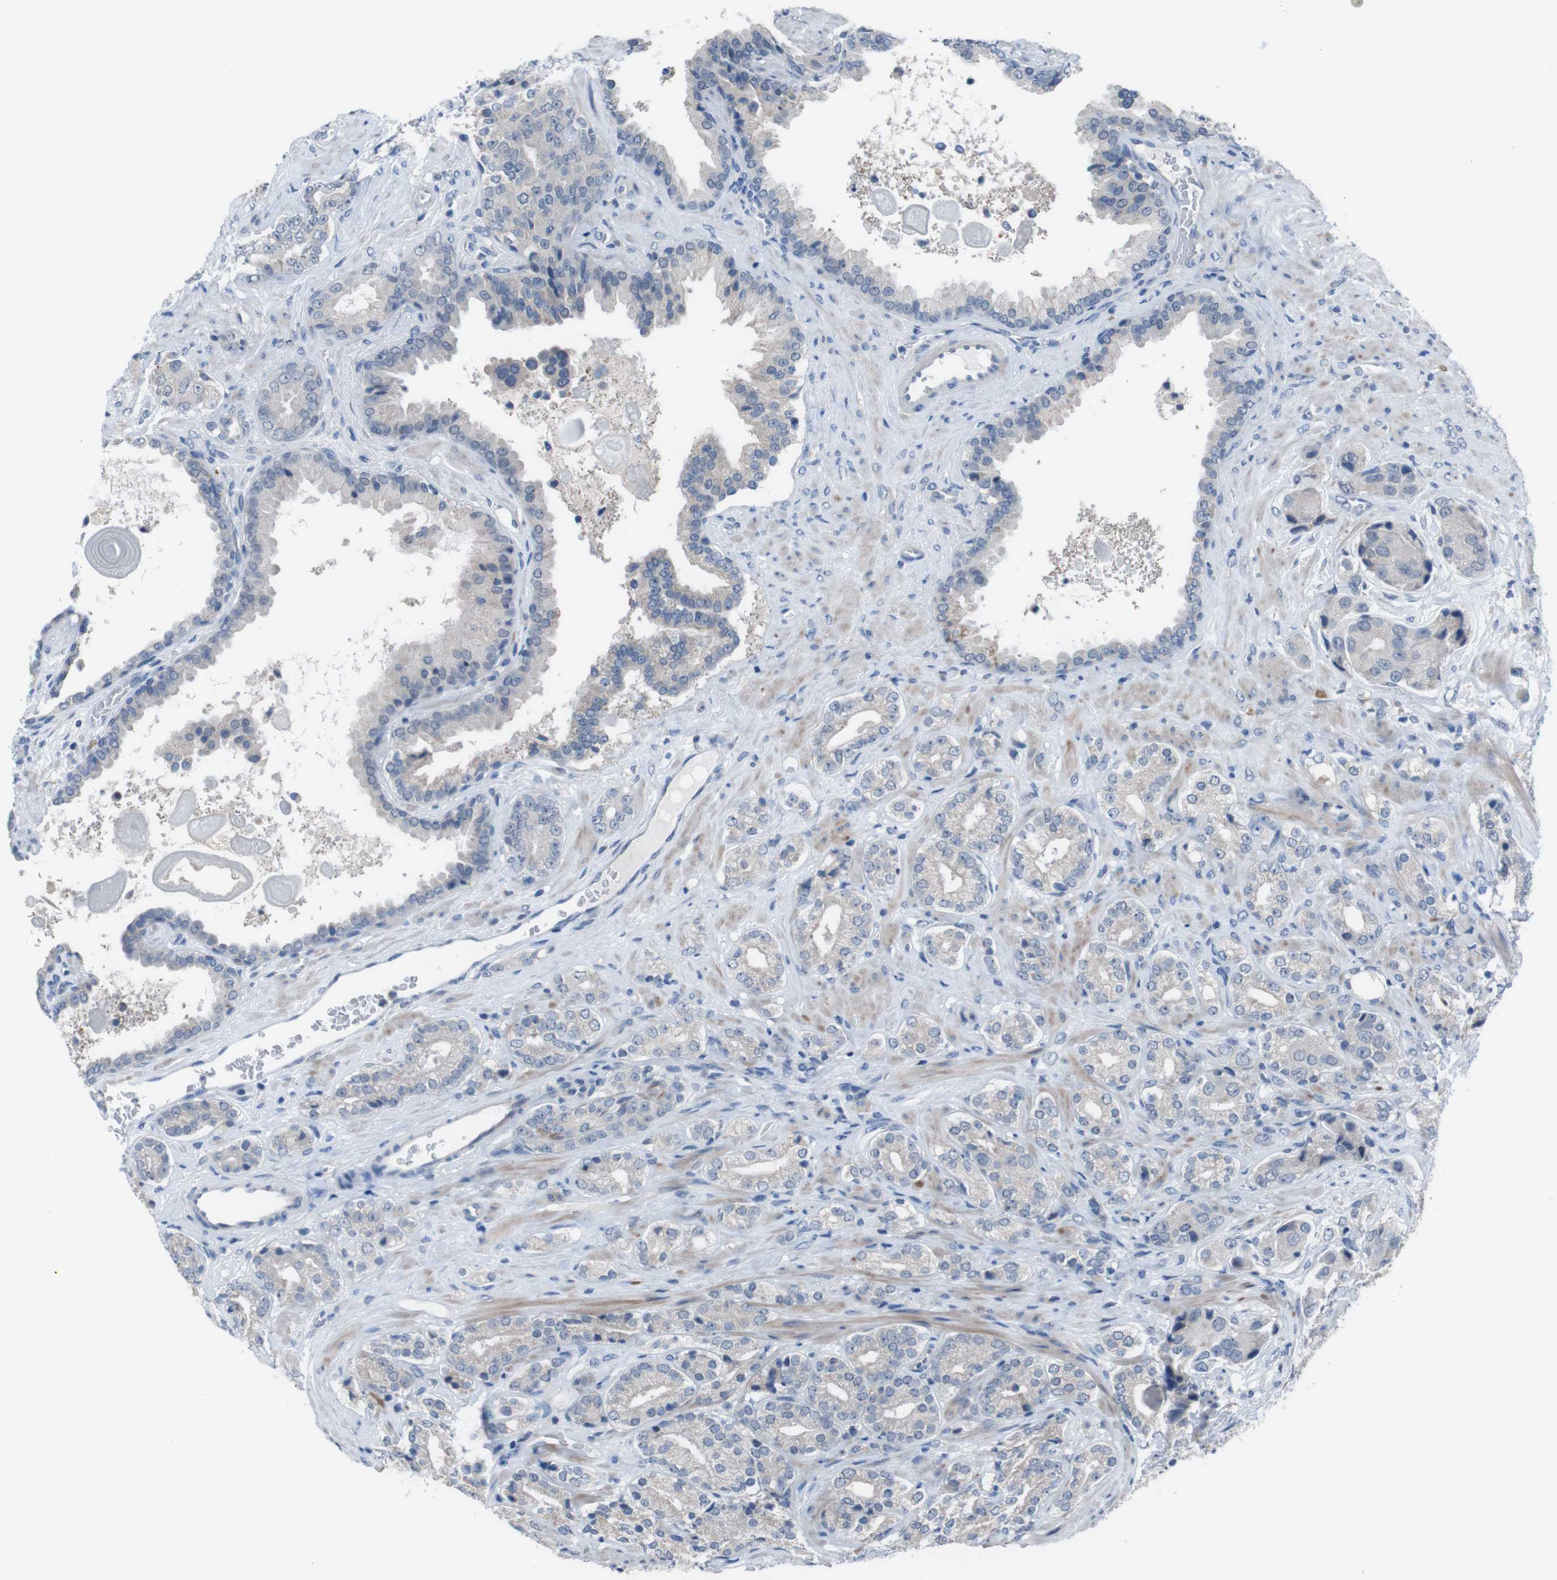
{"staining": {"intensity": "negative", "quantity": "none", "location": "none"}, "tissue": "prostate cancer", "cell_type": "Tumor cells", "image_type": "cancer", "snomed": [{"axis": "morphology", "description": "Adenocarcinoma, High grade"}, {"axis": "topography", "description": "Prostate"}], "caption": "The IHC micrograph has no significant positivity in tumor cells of prostate cancer tissue. (Immunohistochemistry (ihc), brightfield microscopy, high magnification).", "gene": "CDH22", "patient": {"sex": "male", "age": 71}}